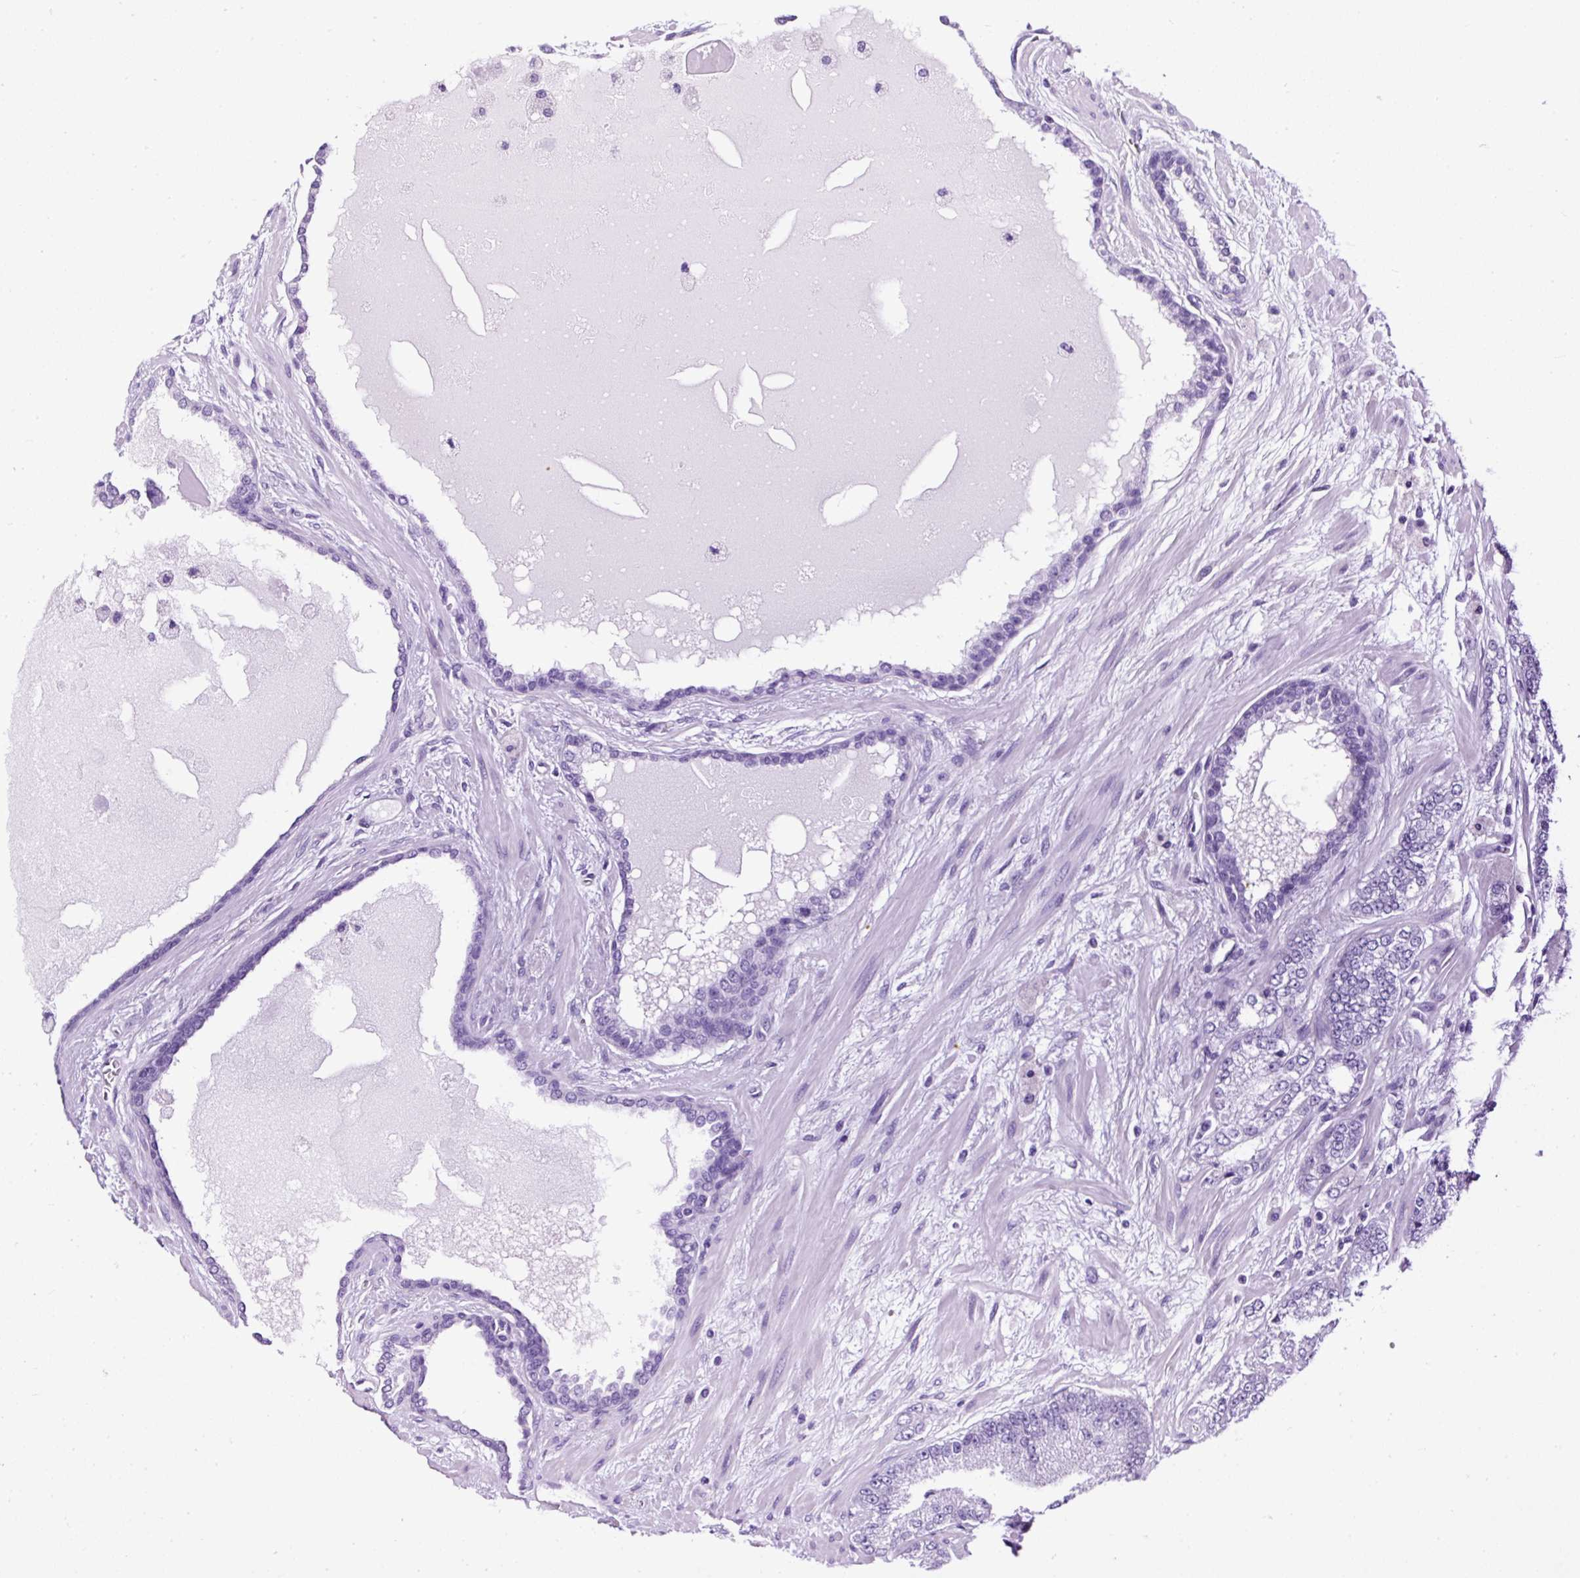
{"staining": {"intensity": "negative", "quantity": "none", "location": "none"}, "tissue": "prostate cancer", "cell_type": "Tumor cells", "image_type": "cancer", "snomed": [{"axis": "morphology", "description": "Adenocarcinoma, High grade"}, {"axis": "topography", "description": "Prostate"}], "caption": "The immunohistochemistry histopathology image has no significant staining in tumor cells of prostate adenocarcinoma (high-grade) tissue.", "gene": "NTS", "patient": {"sex": "male", "age": 68}}